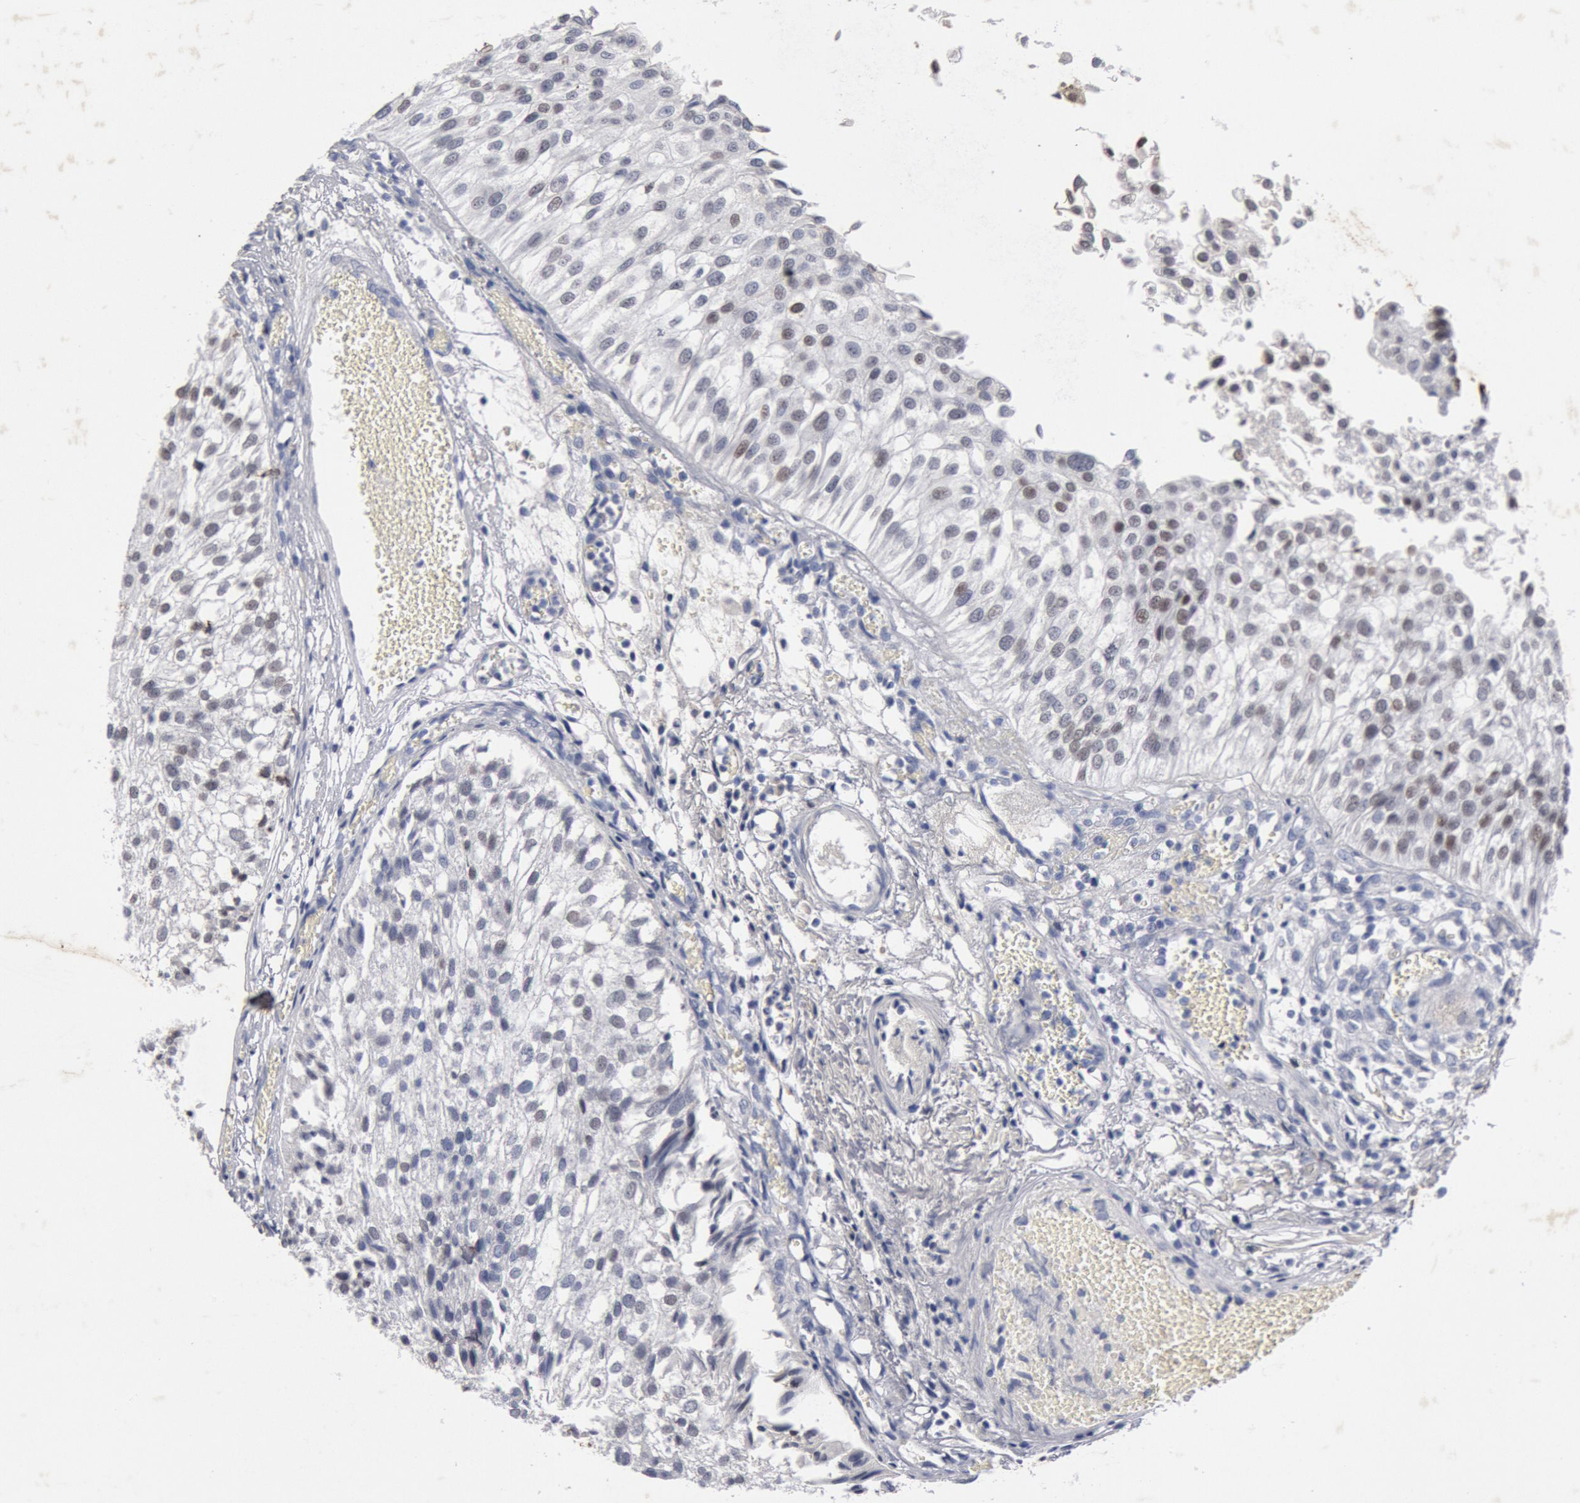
{"staining": {"intensity": "moderate", "quantity": "<25%", "location": "nuclear"}, "tissue": "urothelial cancer", "cell_type": "Tumor cells", "image_type": "cancer", "snomed": [{"axis": "morphology", "description": "Urothelial carcinoma, Low grade"}, {"axis": "topography", "description": "Urinary bladder"}], "caption": "Brown immunohistochemical staining in urothelial carcinoma (low-grade) shows moderate nuclear expression in approximately <25% of tumor cells.", "gene": "FOXA2", "patient": {"sex": "female", "age": 89}}